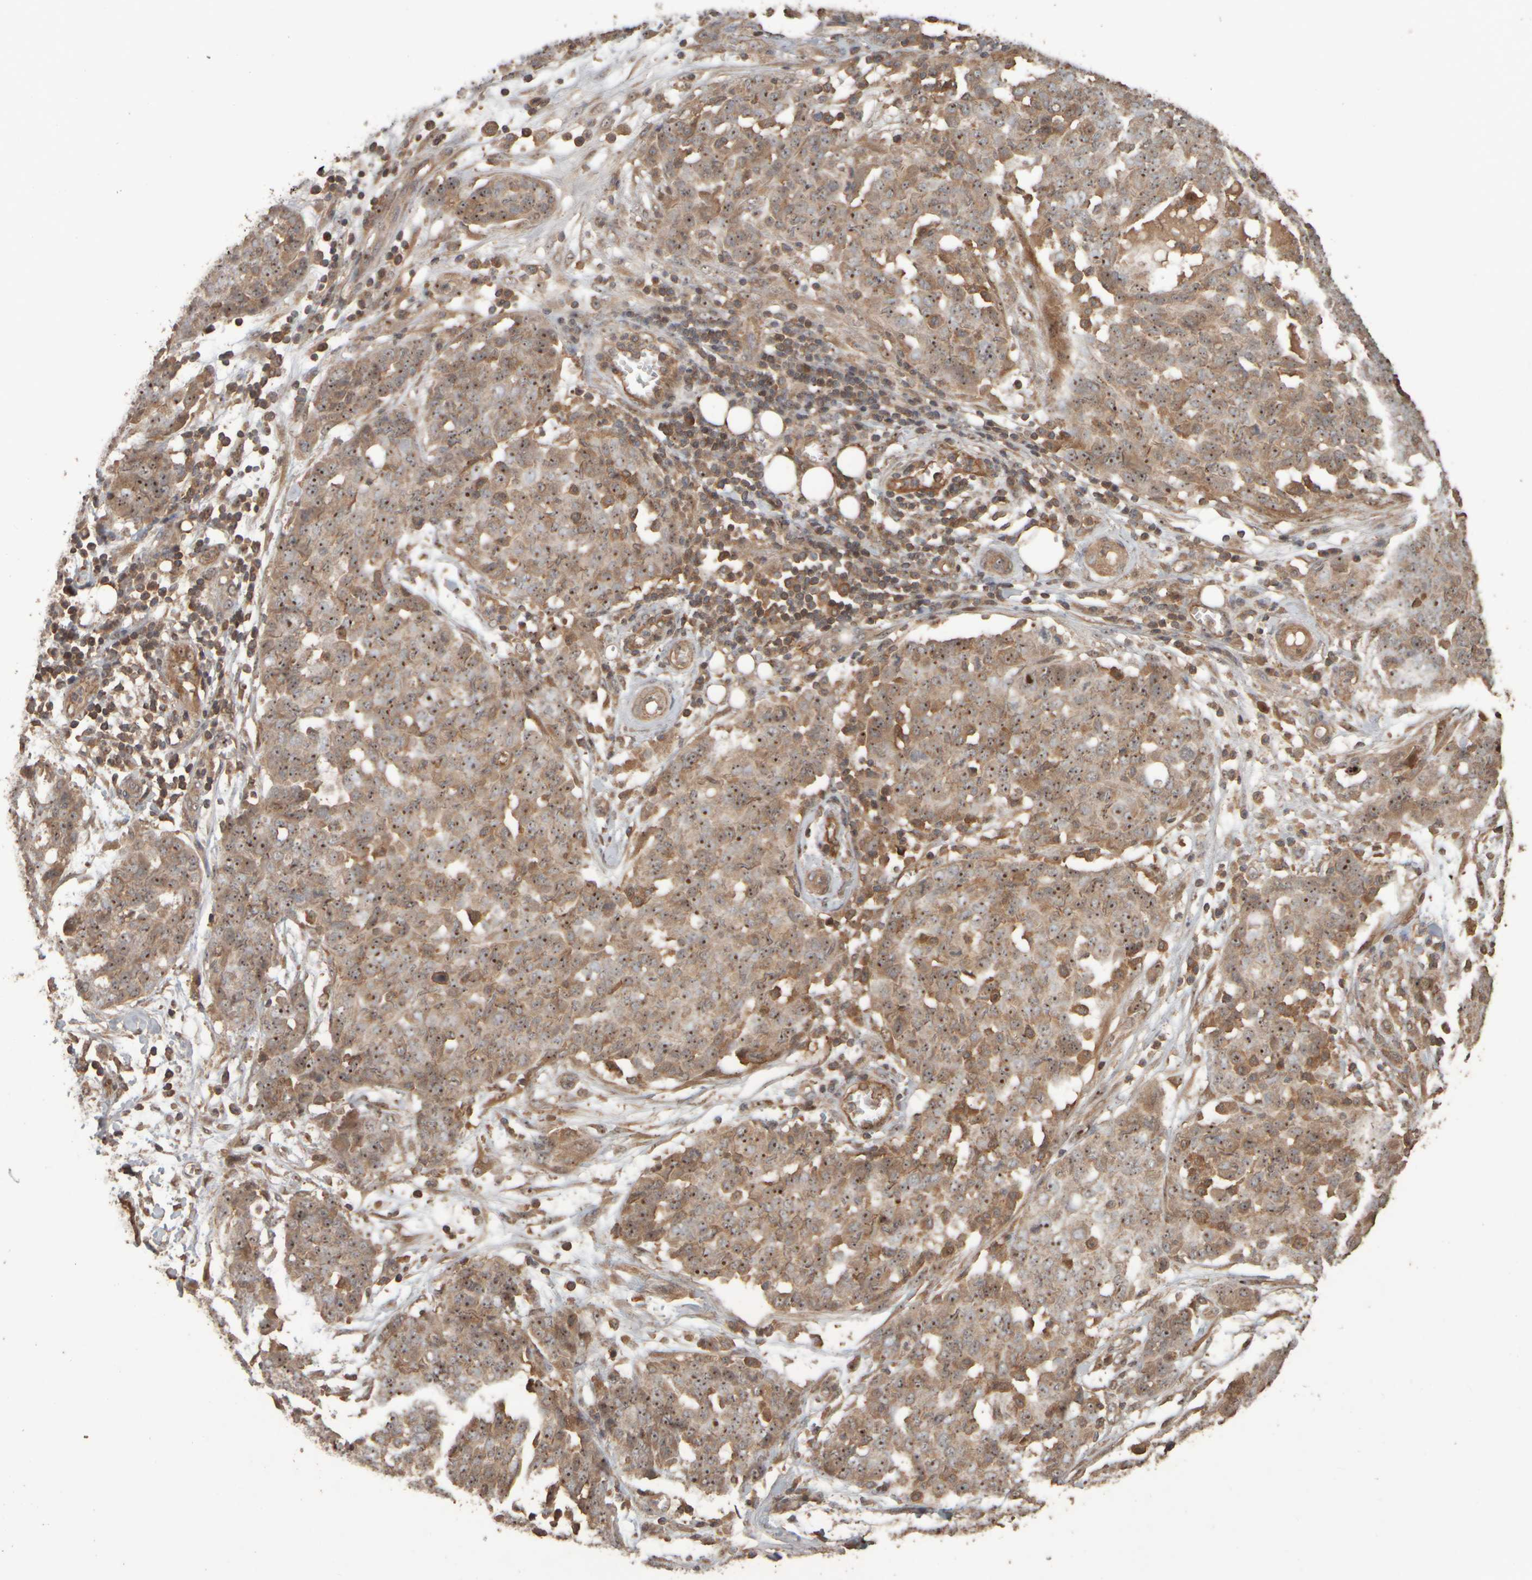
{"staining": {"intensity": "moderate", "quantity": ">75%", "location": "cytoplasmic/membranous,nuclear"}, "tissue": "ovarian cancer", "cell_type": "Tumor cells", "image_type": "cancer", "snomed": [{"axis": "morphology", "description": "Cystadenocarcinoma, serous, NOS"}, {"axis": "topography", "description": "Soft tissue"}, {"axis": "topography", "description": "Ovary"}], "caption": "There is medium levels of moderate cytoplasmic/membranous and nuclear expression in tumor cells of ovarian cancer (serous cystadenocarcinoma), as demonstrated by immunohistochemical staining (brown color).", "gene": "SPHK1", "patient": {"sex": "female", "age": 57}}